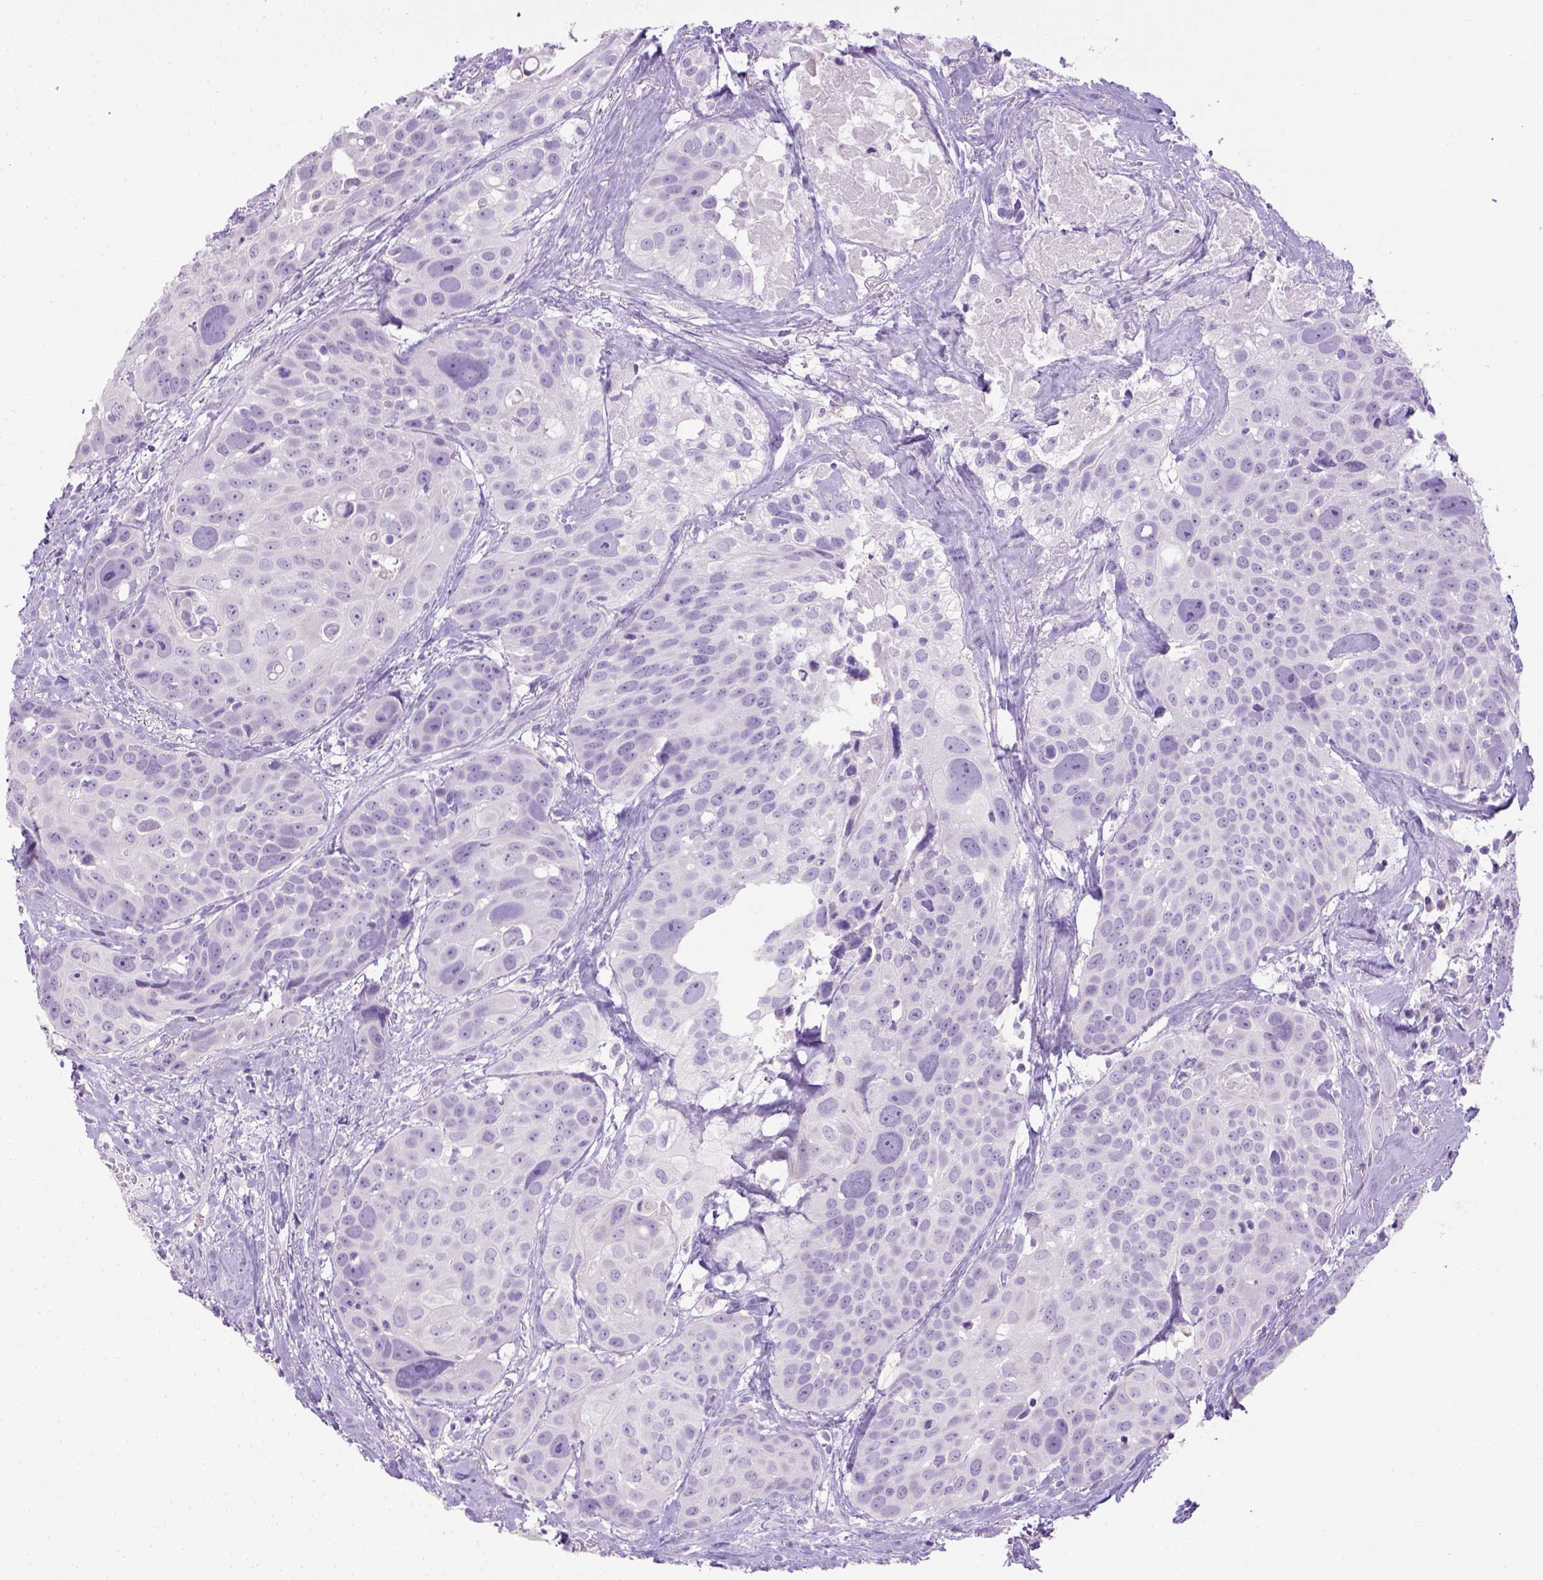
{"staining": {"intensity": "negative", "quantity": "none", "location": "none"}, "tissue": "head and neck cancer", "cell_type": "Tumor cells", "image_type": "cancer", "snomed": [{"axis": "morphology", "description": "Squamous cell carcinoma, NOS"}, {"axis": "topography", "description": "Oral tissue"}, {"axis": "topography", "description": "Head-Neck"}], "caption": "Immunohistochemistry (IHC) image of human head and neck squamous cell carcinoma stained for a protein (brown), which exhibits no positivity in tumor cells.", "gene": "LGSN", "patient": {"sex": "male", "age": 56}}